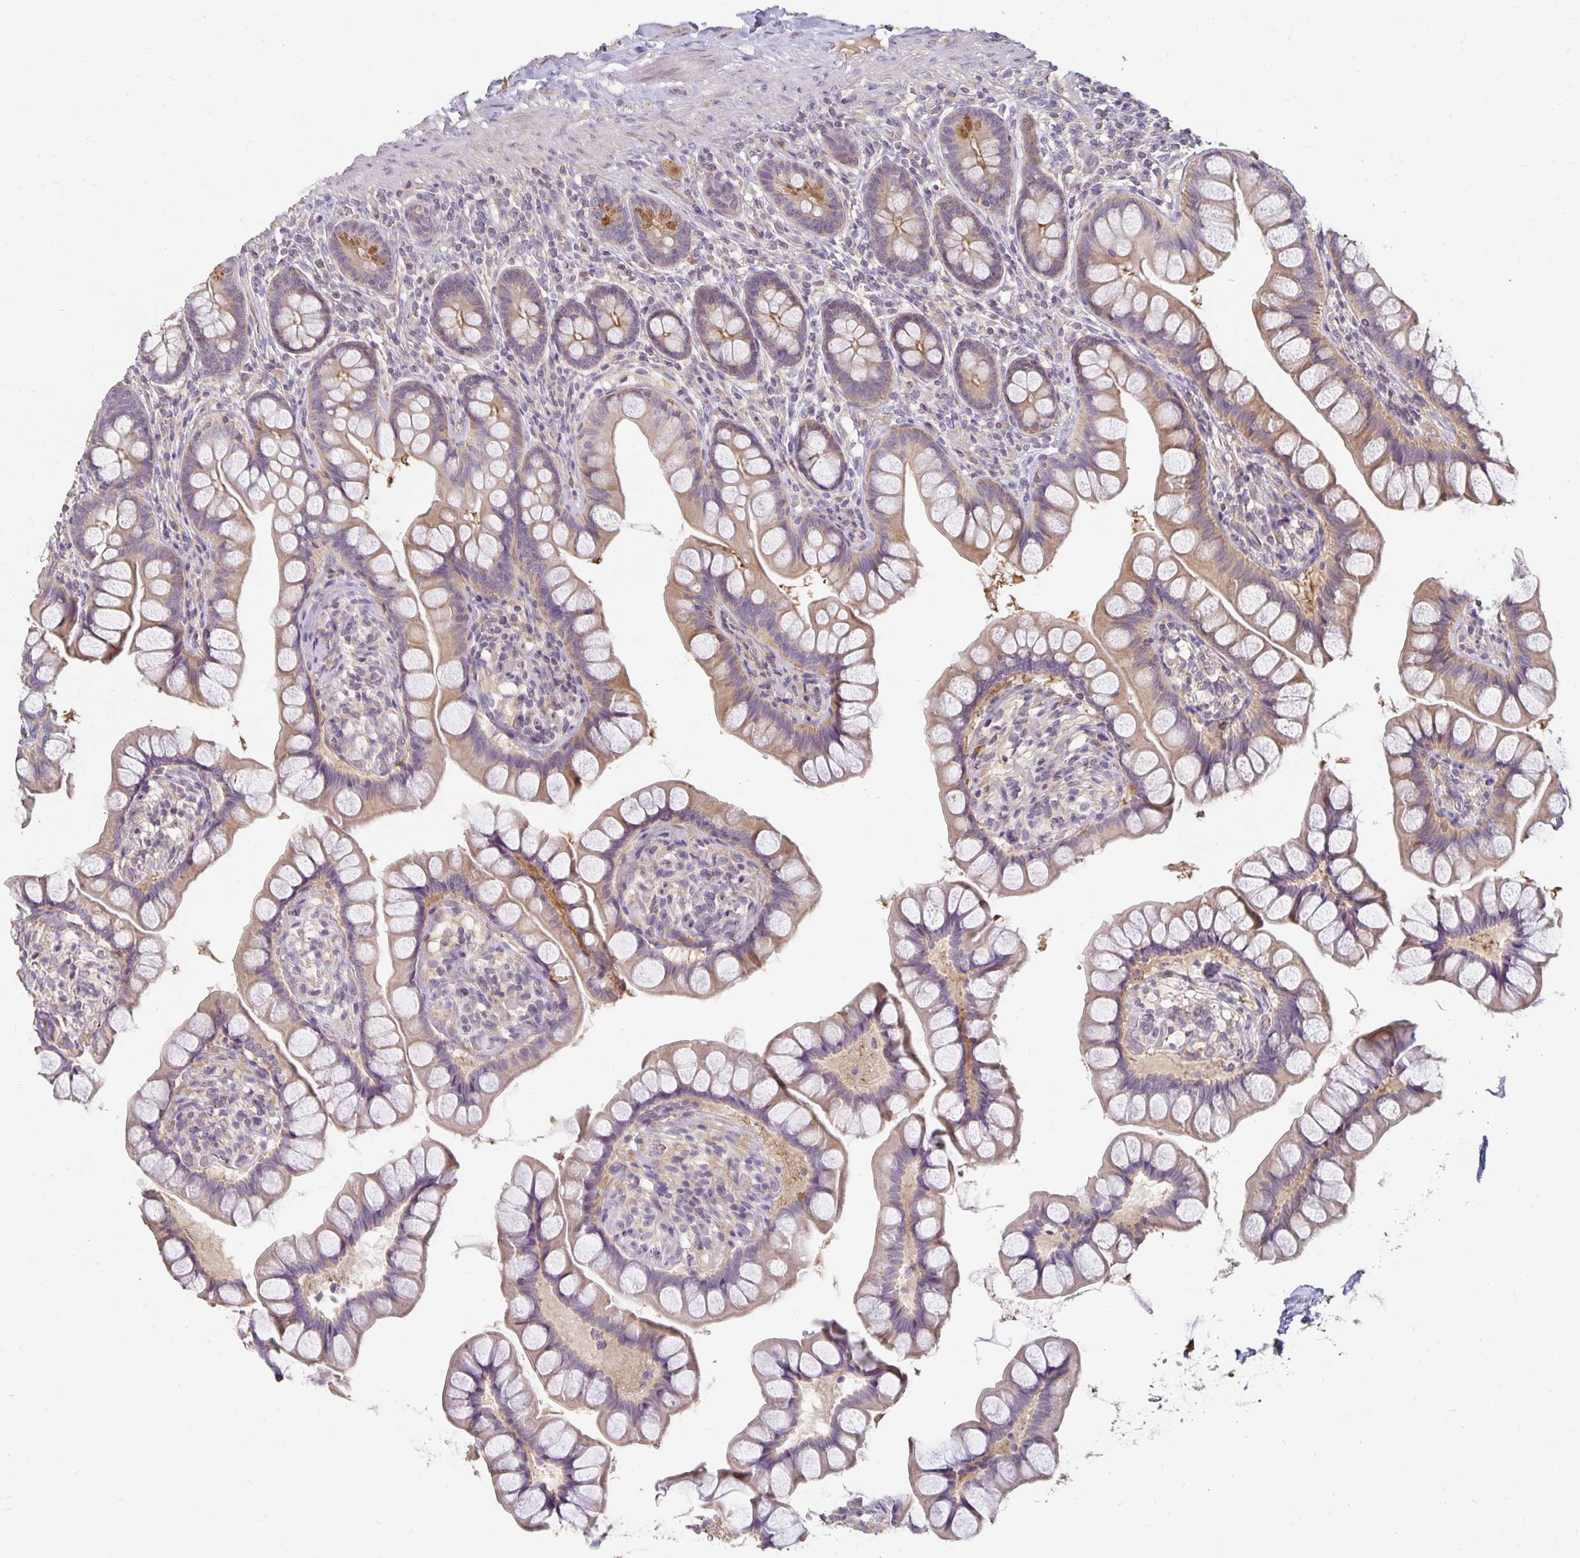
{"staining": {"intensity": "moderate", "quantity": "<25%", "location": "cytoplasmic/membranous"}, "tissue": "small intestine", "cell_type": "Glandular cells", "image_type": "normal", "snomed": [{"axis": "morphology", "description": "Normal tissue, NOS"}, {"axis": "topography", "description": "Small intestine"}], "caption": "This is an image of immunohistochemistry (IHC) staining of benign small intestine, which shows moderate staining in the cytoplasmic/membranous of glandular cells.", "gene": "CST6", "patient": {"sex": "male", "age": 70}}